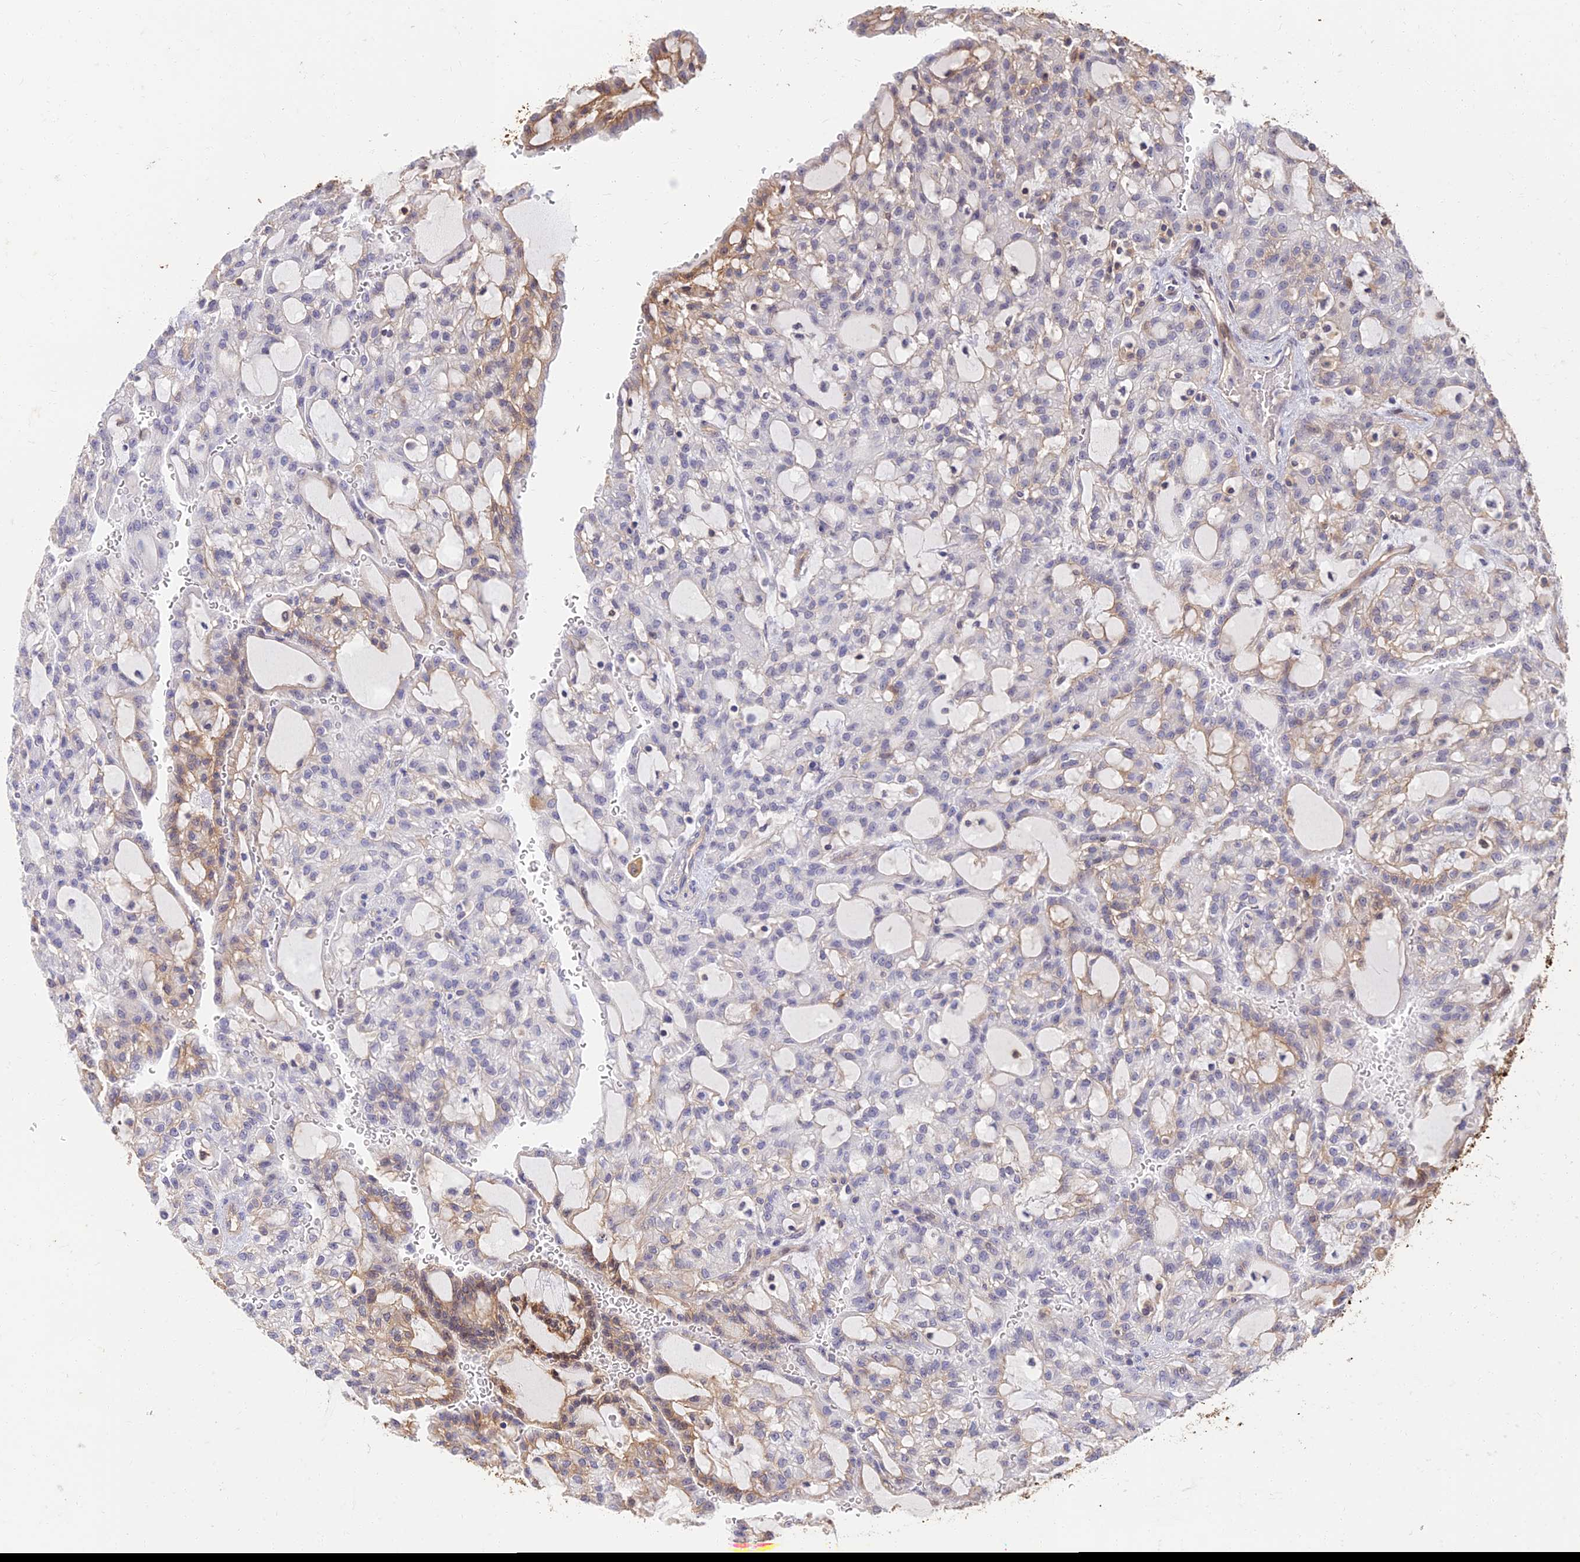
{"staining": {"intensity": "moderate", "quantity": "<25%", "location": "cytoplasmic/membranous"}, "tissue": "renal cancer", "cell_type": "Tumor cells", "image_type": "cancer", "snomed": [{"axis": "morphology", "description": "Adenocarcinoma, NOS"}, {"axis": "topography", "description": "Kidney"}], "caption": "High-magnification brightfield microscopy of adenocarcinoma (renal) stained with DAB (brown) and counterstained with hematoxylin (blue). tumor cells exhibit moderate cytoplasmic/membranous staining is present in about<25% of cells. (DAB (3,3'-diaminobenzidine) IHC, brown staining for protein, blue staining for nuclei).", "gene": "LRRN3", "patient": {"sex": "male", "age": 63}}